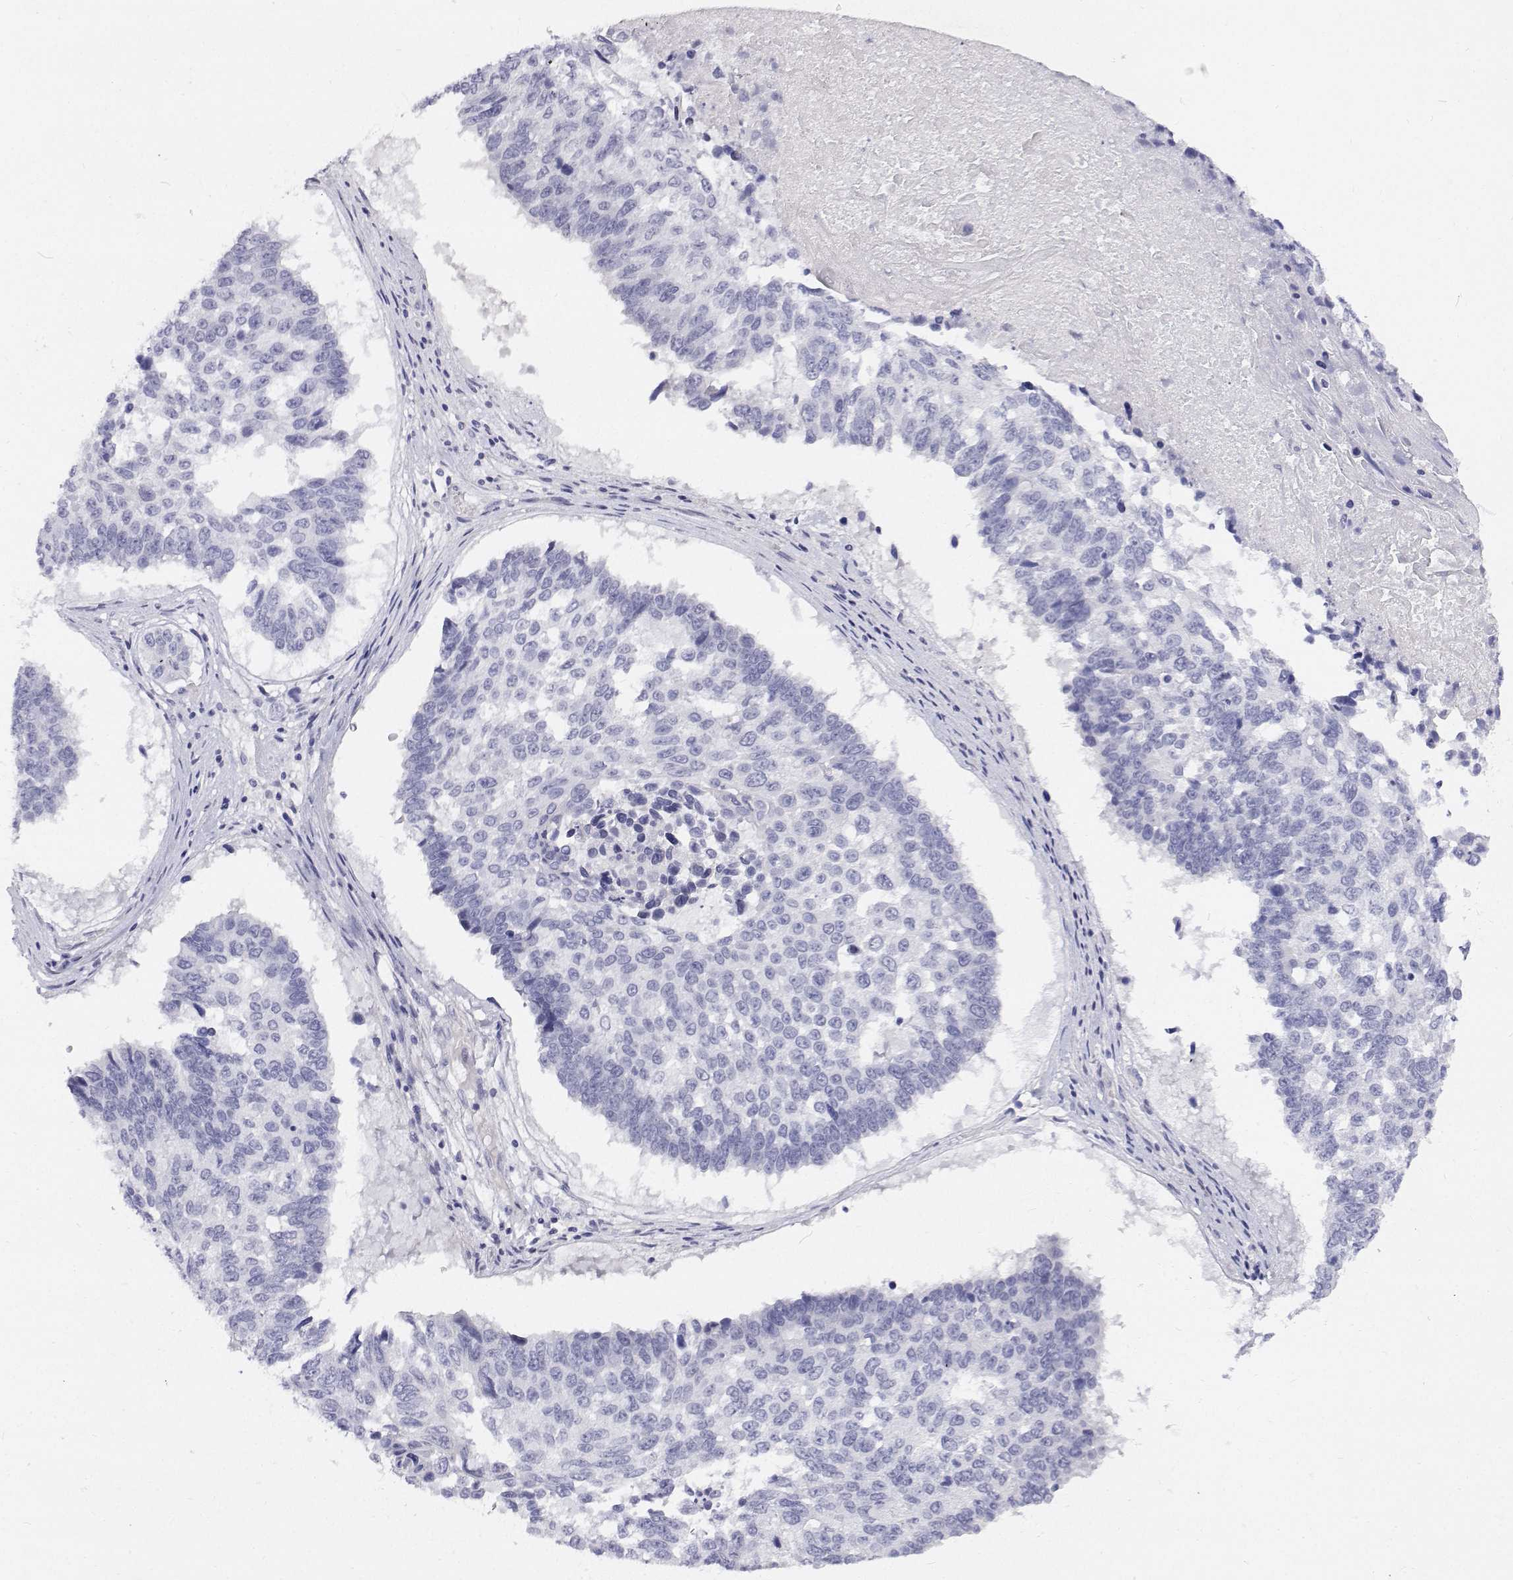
{"staining": {"intensity": "negative", "quantity": "none", "location": "none"}, "tissue": "lung cancer", "cell_type": "Tumor cells", "image_type": "cancer", "snomed": [{"axis": "morphology", "description": "Squamous cell carcinoma, NOS"}, {"axis": "topography", "description": "Lung"}], "caption": "Tumor cells show no significant protein positivity in lung squamous cell carcinoma.", "gene": "NCR2", "patient": {"sex": "male", "age": 73}}